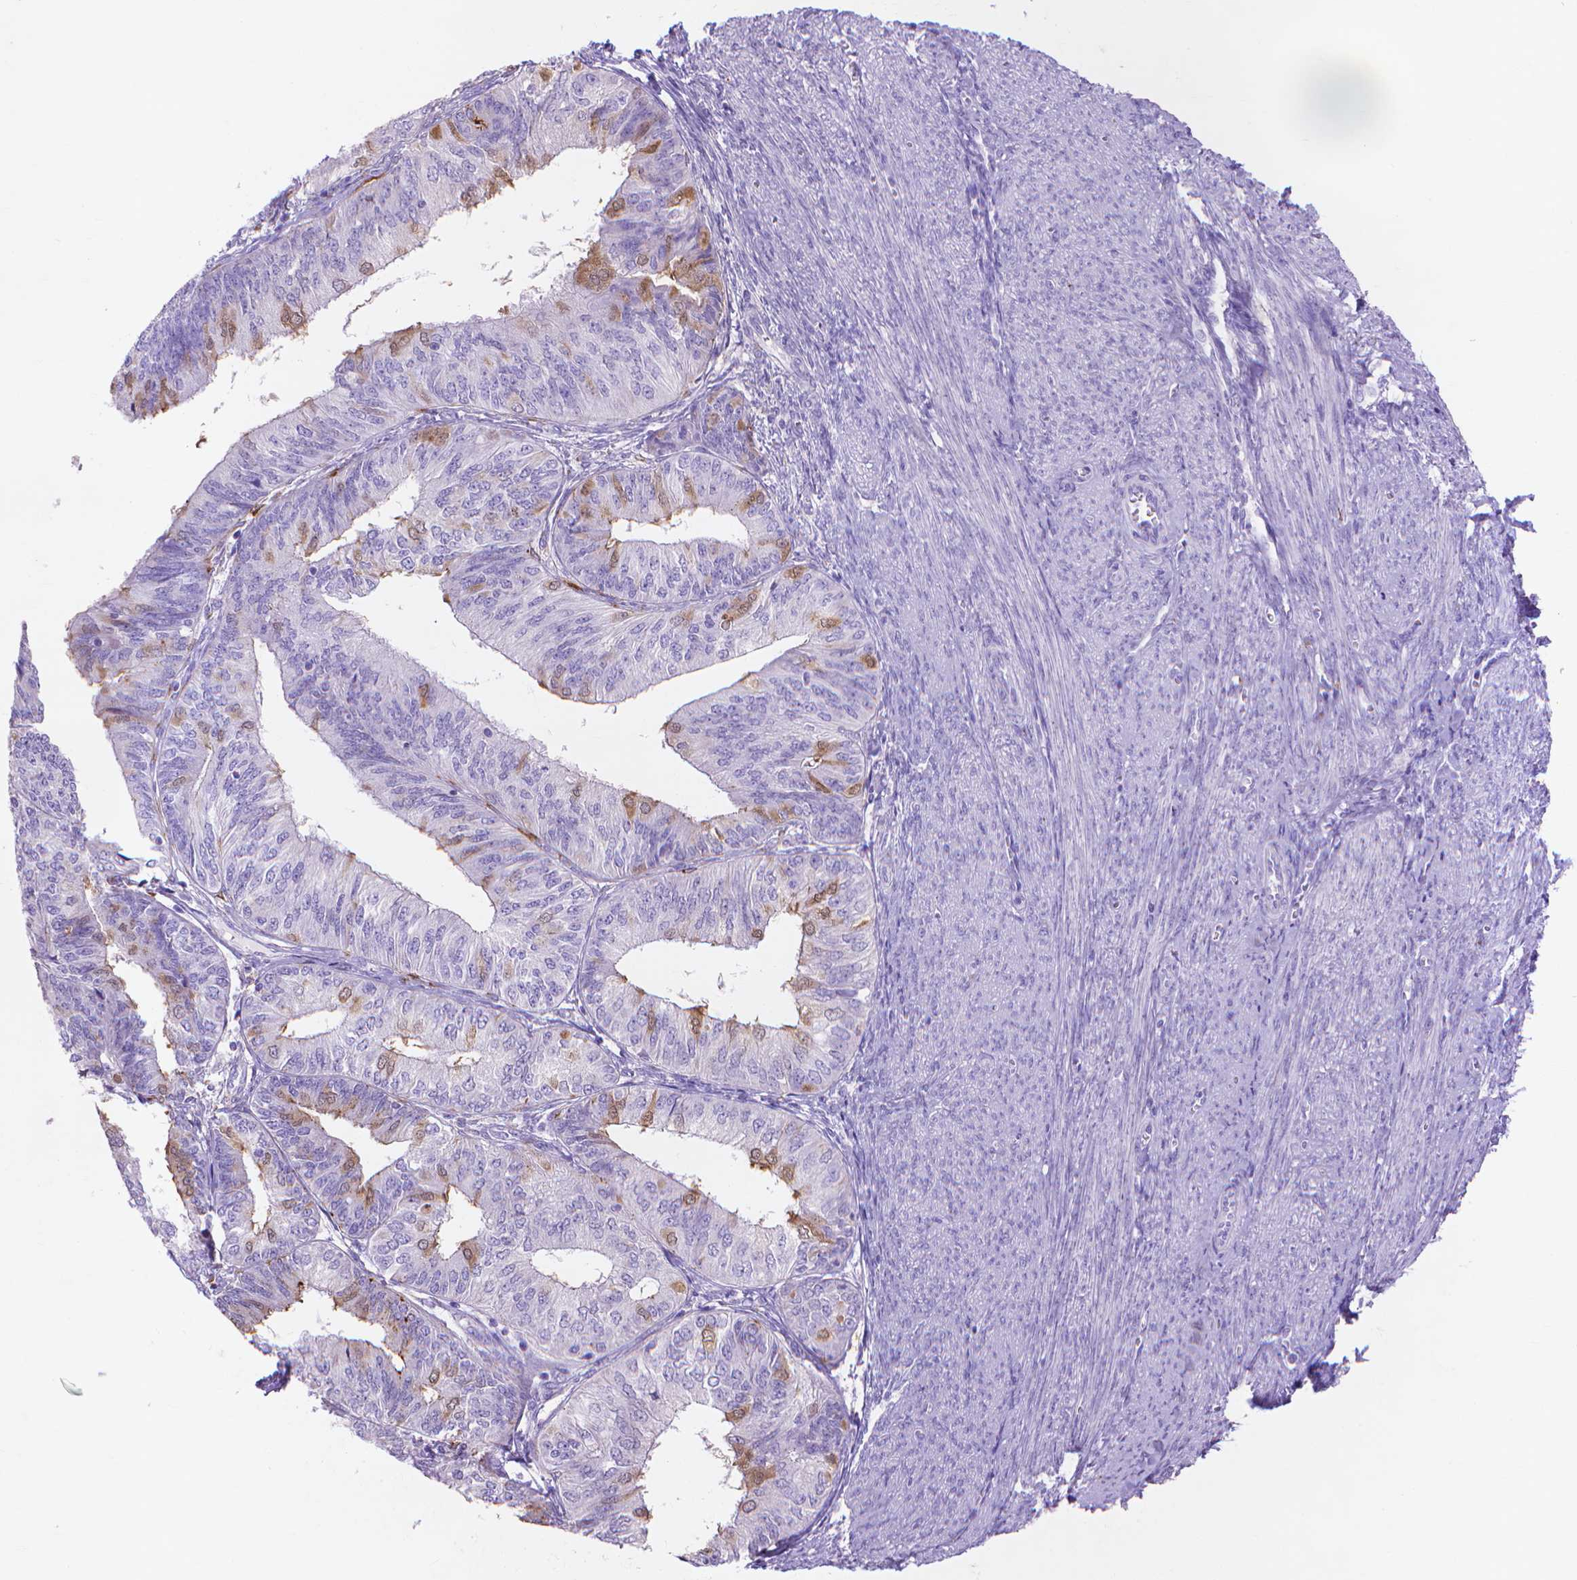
{"staining": {"intensity": "moderate", "quantity": "<25%", "location": "cytoplasmic/membranous,nuclear"}, "tissue": "endometrial cancer", "cell_type": "Tumor cells", "image_type": "cancer", "snomed": [{"axis": "morphology", "description": "Adenocarcinoma, NOS"}, {"axis": "topography", "description": "Endometrium"}], "caption": "This photomicrograph exhibits endometrial cancer stained with IHC to label a protein in brown. The cytoplasmic/membranous and nuclear of tumor cells show moderate positivity for the protein. Nuclei are counter-stained blue.", "gene": "MMP11", "patient": {"sex": "female", "age": 58}}